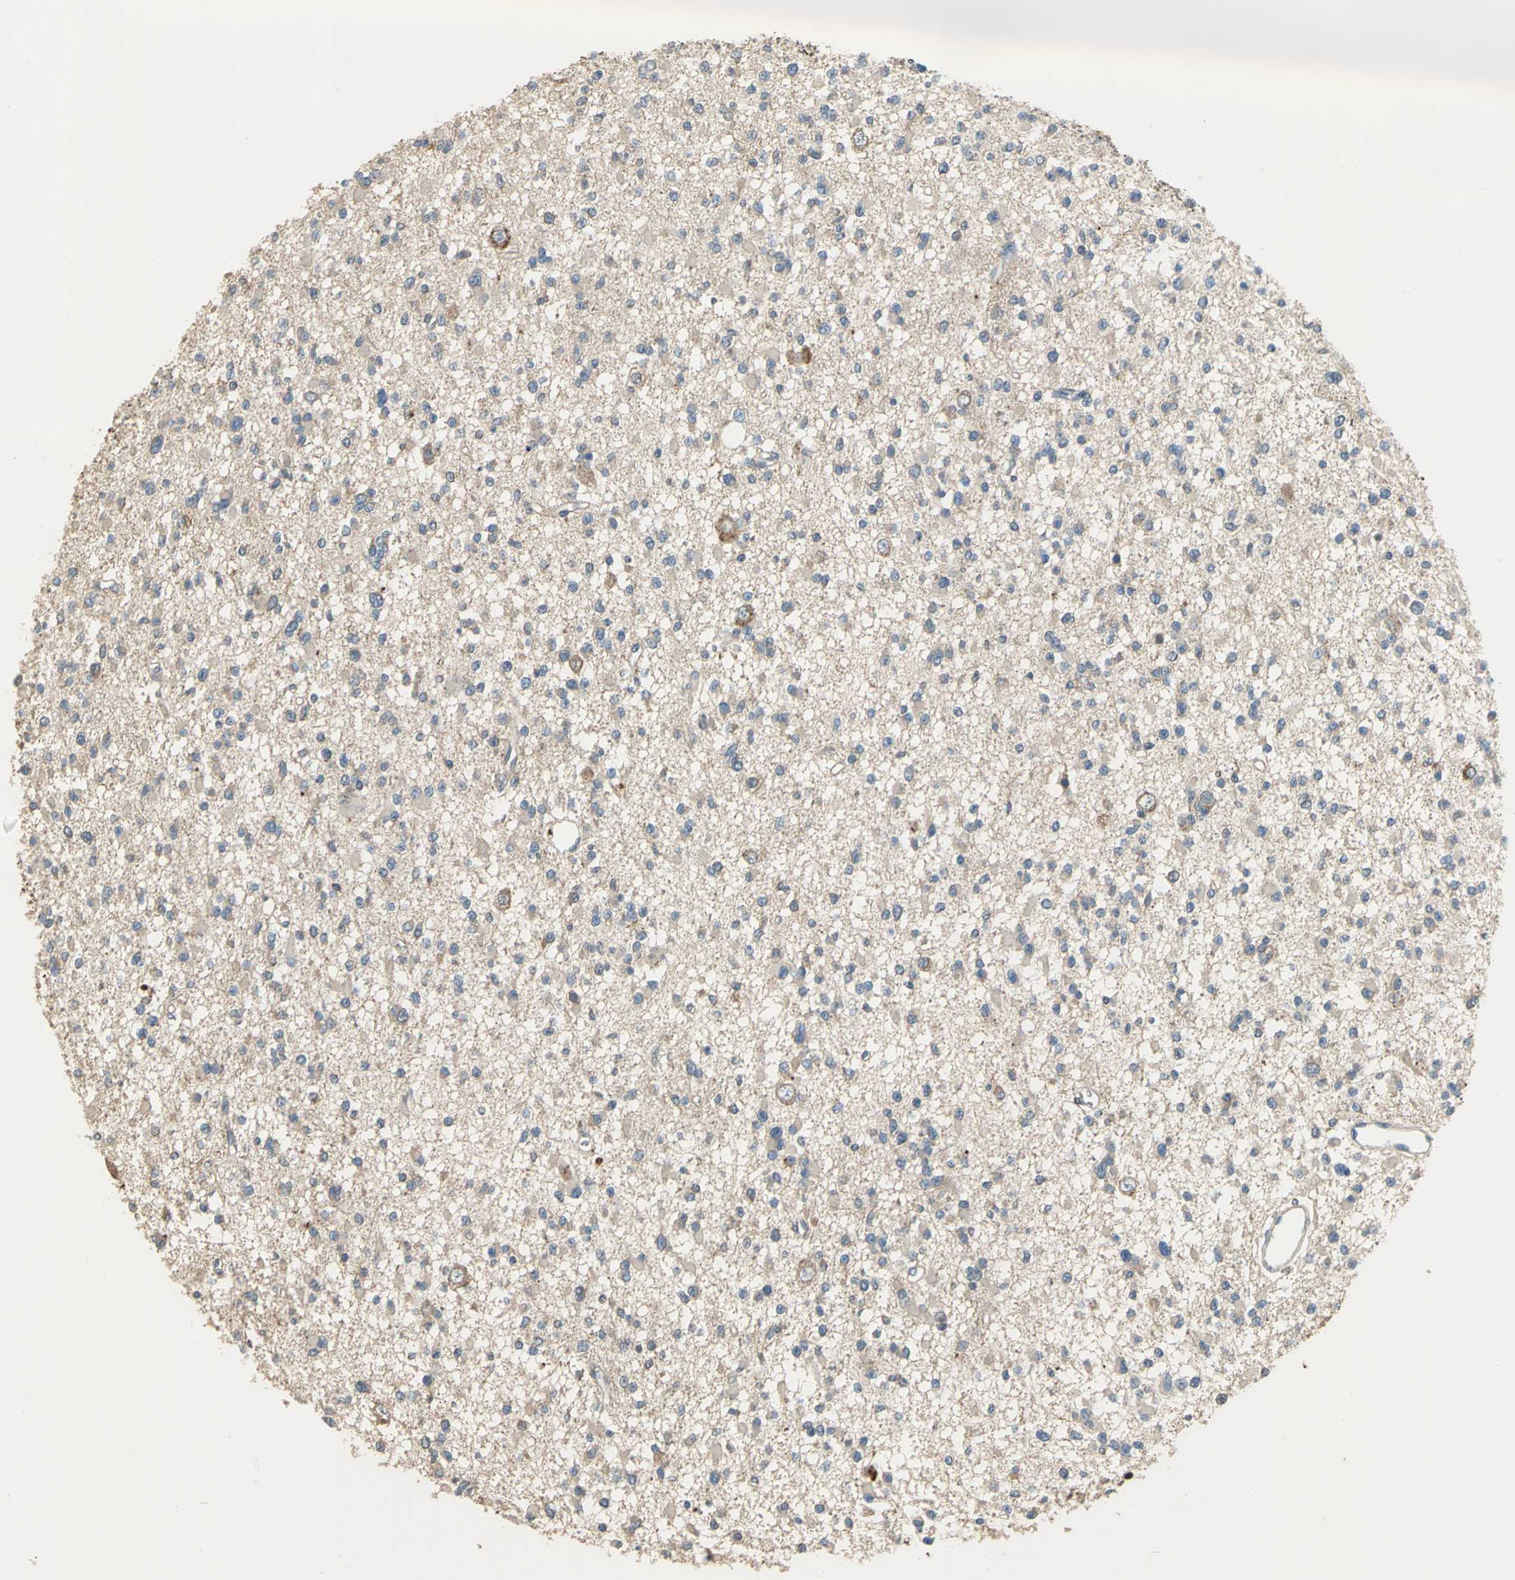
{"staining": {"intensity": "weak", "quantity": ">75%", "location": "cytoplasmic/membranous"}, "tissue": "glioma", "cell_type": "Tumor cells", "image_type": "cancer", "snomed": [{"axis": "morphology", "description": "Glioma, malignant, Low grade"}, {"axis": "topography", "description": "Brain"}], "caption": "Approximately >75% of tumor cells in human malignant glioma (low-grade) reveal weak cytoplasmic/membranous protein expression as visualized by brown immunohistochemical staining.", "gene": "MET", "patient": {"sex": "female", "age": 22}}